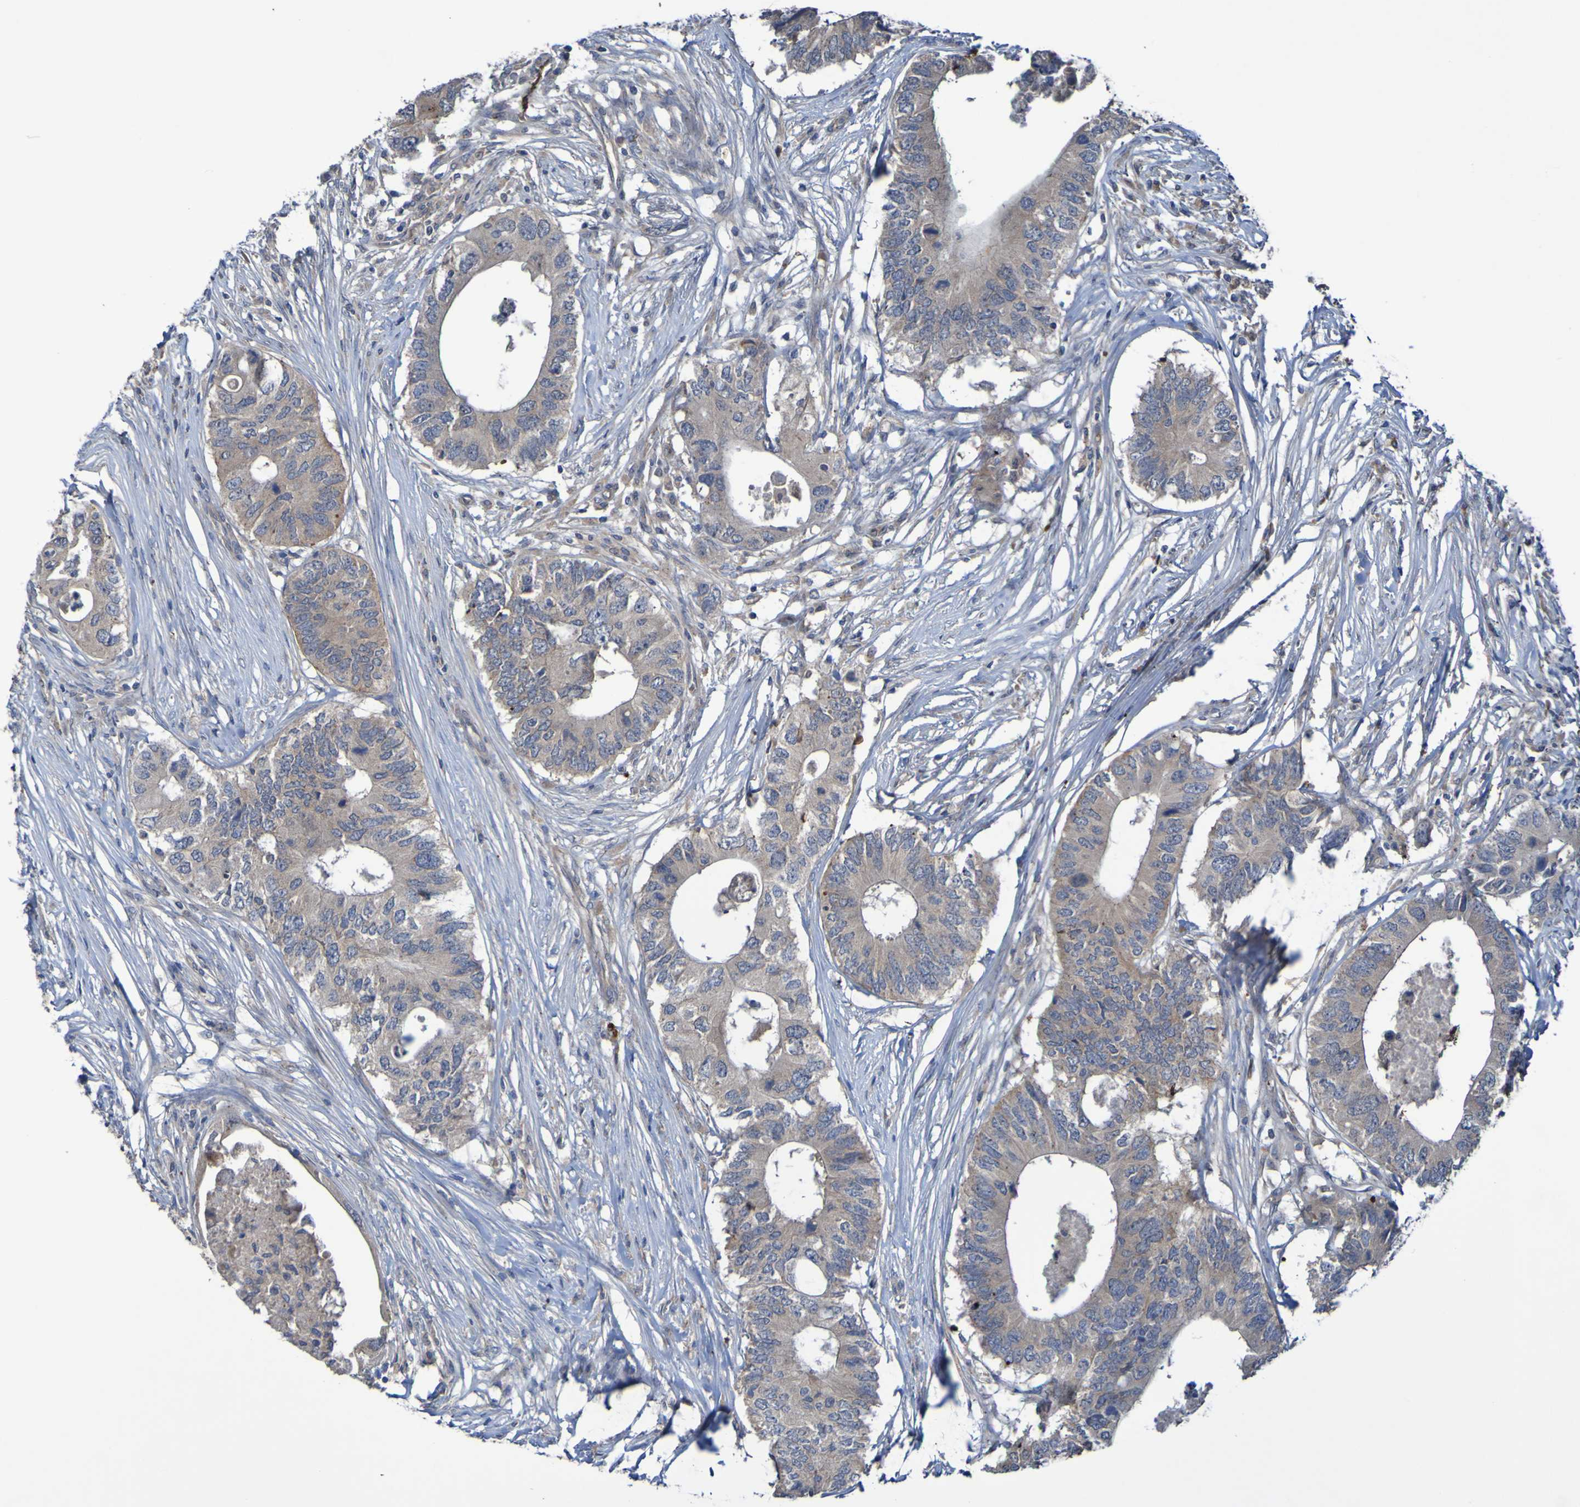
{"staining": {"intensity": "weak", "quantity": ">75%", "location": "cytoplasmic/membranous"}, "tissue": "colorectal cancer", "cell_type": "Tumor cells", "image_type": "cancer", "snomed": [{"axis": "morphology", "description": "Adenocarcinoma, NOS"}, {"axis": "topography", "description": "Colon"}], "caption": "Colorectal cancer (adenocarcinoma) stained with DAB (3,3'-diaminobenzidine) immunohistochemistry demonstrates low levels of weak cytoplasmic/membranous staining in about >75% of tumor cells.", "gene": "ANGPT4", "patient": {"sex": "male", "age": 71}}